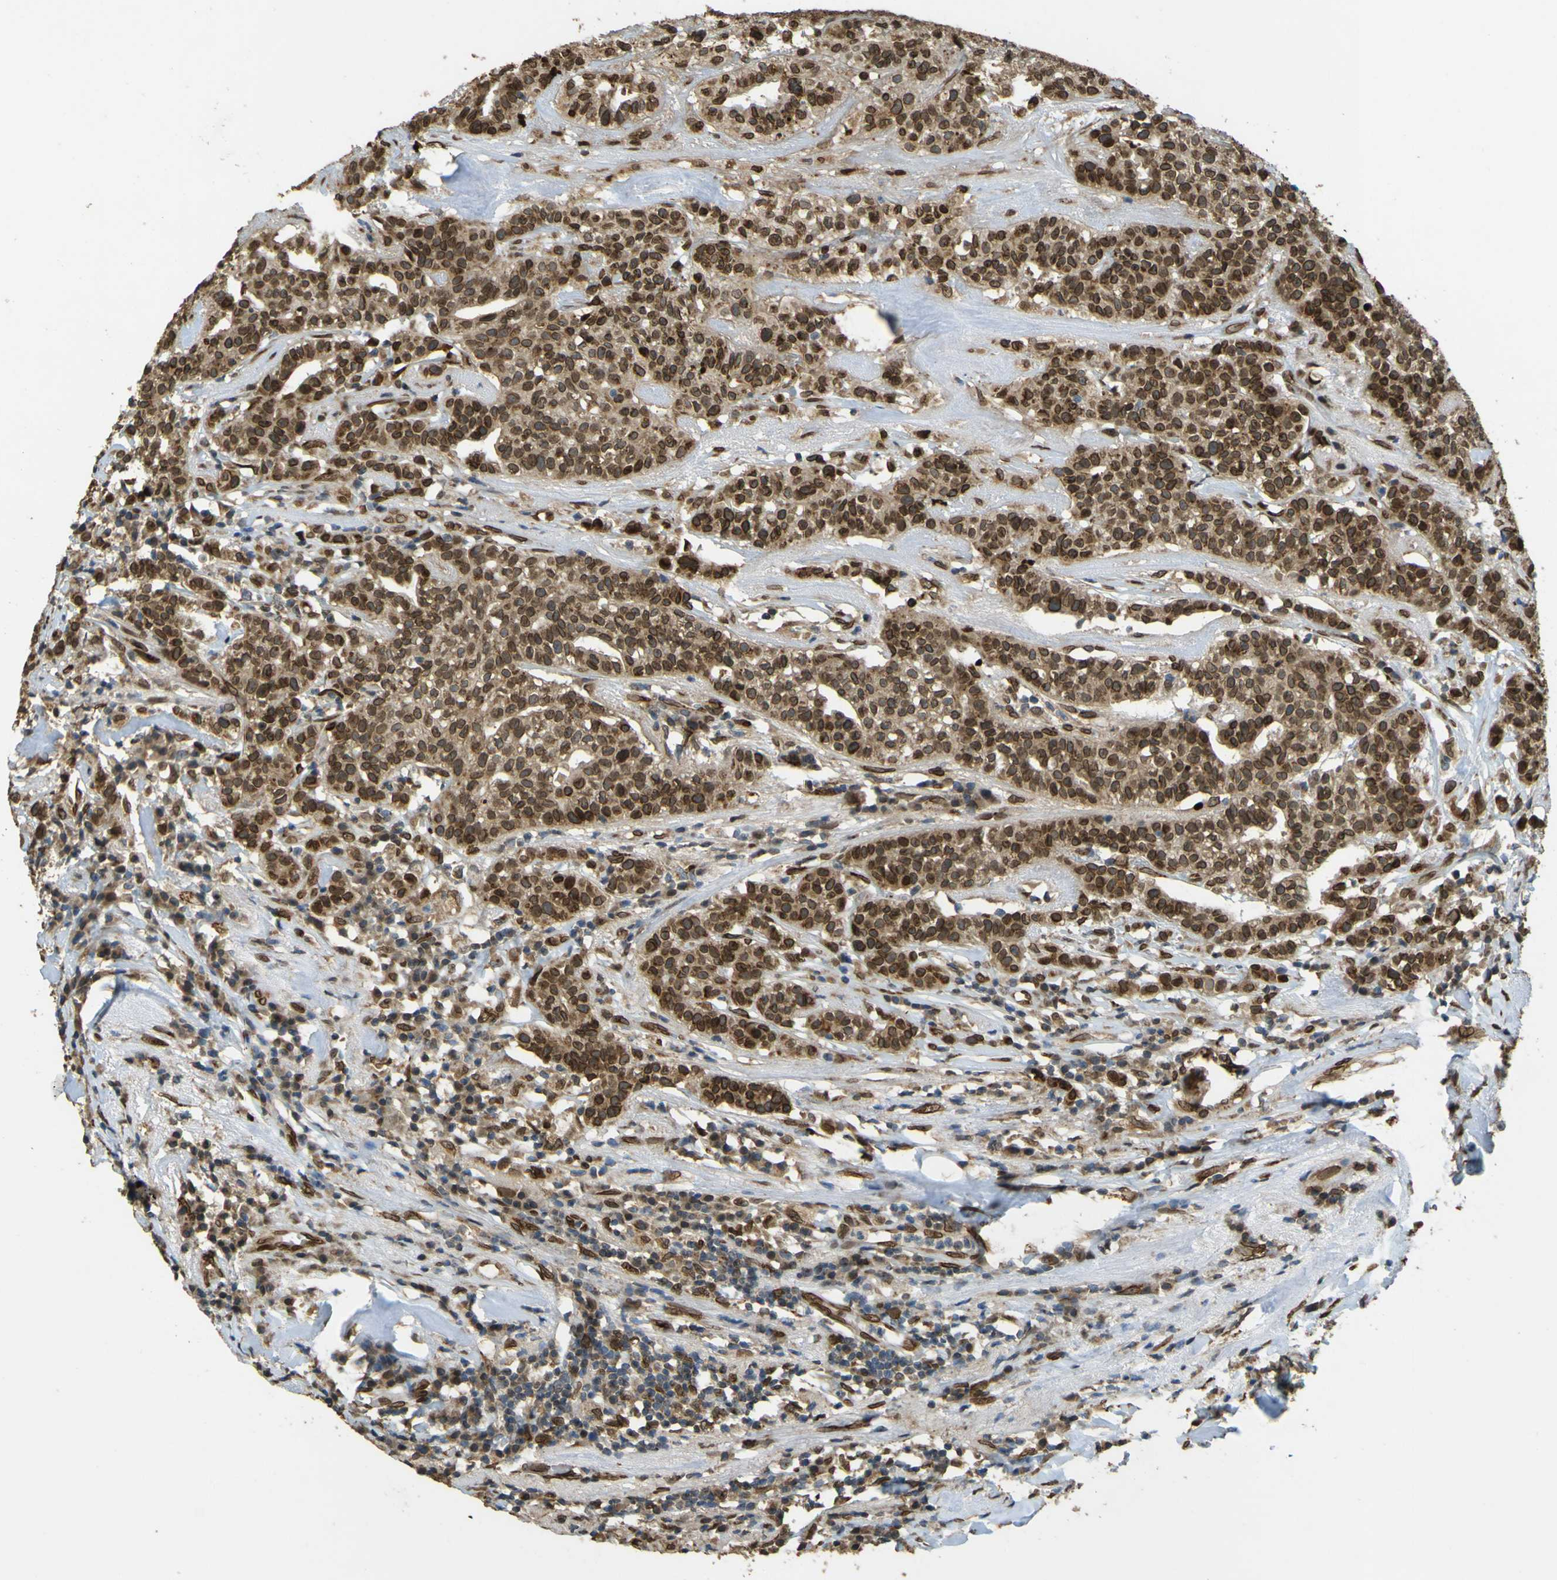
{"staining": {"intensity": "moderate", "quantity": ">75%", "location": "cytoplasmic/membranous,nuclear"}, "tissue": "head and neck cancer", "cell_type": "Tumor cells", "image_type": "cancer", "snomed": [{"axis": "morphology", "description": "Adenocarcinoma, NOS"}, {"axis": "topography", "description": "Salivary gland"}, {"axis": "topography", "description": "Head-Neck"}], "caption": "Head and neck cancer tissue shows moderate cytoplasmic/membranous and nuclear positivity in approximately >75% of tumor cells, visualized by immunohistochemistry.", "gene": "GALNT1", "patient": {"sex": "female", "age": 65}}